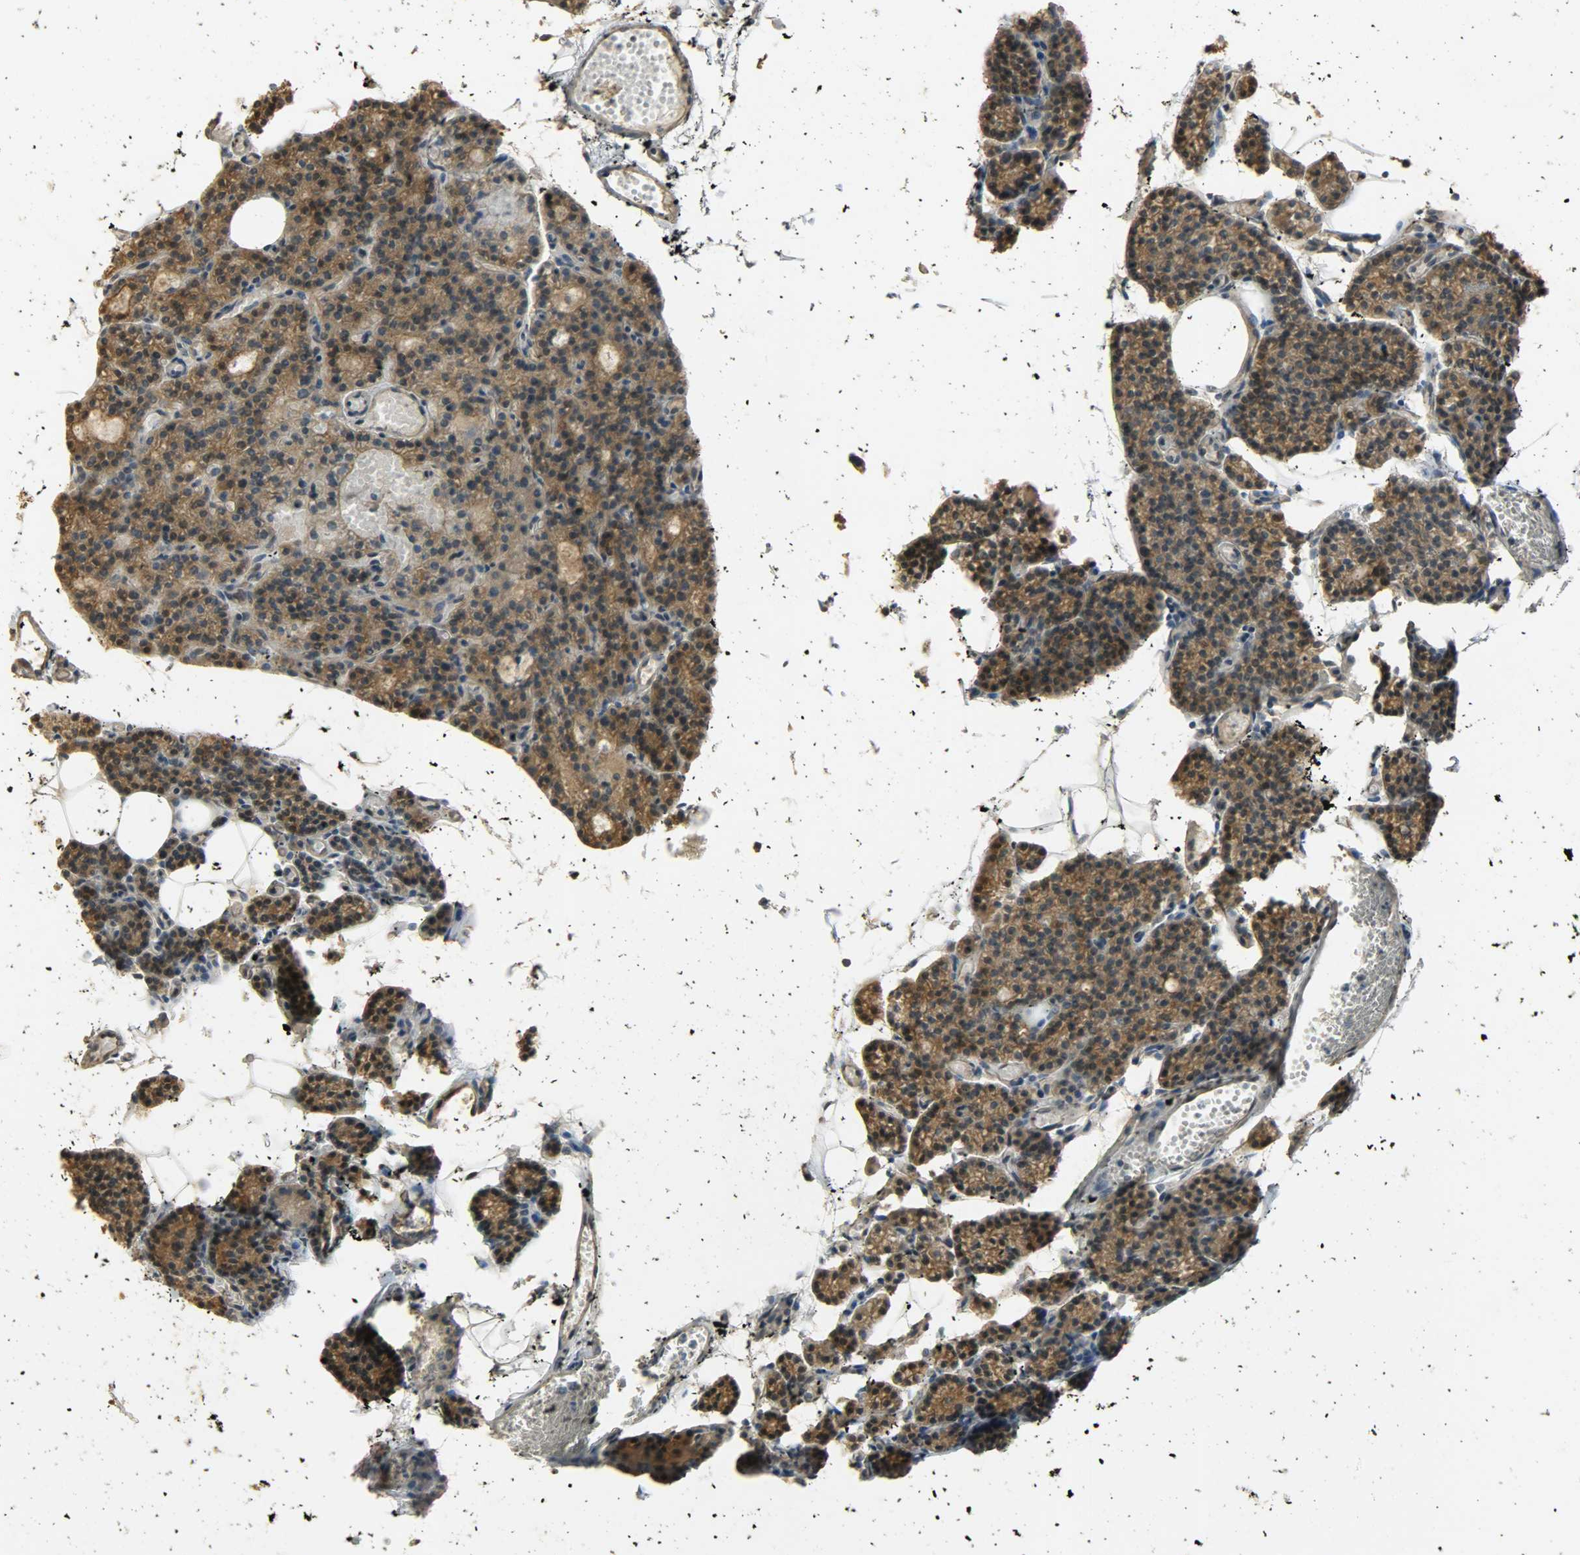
{"staining": {"intensity": "strong", "quantity": ">75%", "location": "cytoplasmic/membranous"}, "tissue": "parathyroid gland", "cell_type": "Glandular cells", "image_type": "normal", "snomed": [{"axis": "morphology", "description": "Normal tissue, NOS"}, {"axis": "topography", "description": "Parathyroid gland"}], "caption": "IHC of normal parathyroid gland exhibits high levels of strong cytoplasmic/membranous positivity in about >75% of glandular cells. (DAB (3,3'-diaminobenzidine) IHC, brown staining for protein, blue staining for nuclei).", "gene": "USP13", "patient": {"sex": "female", "age": 60}}